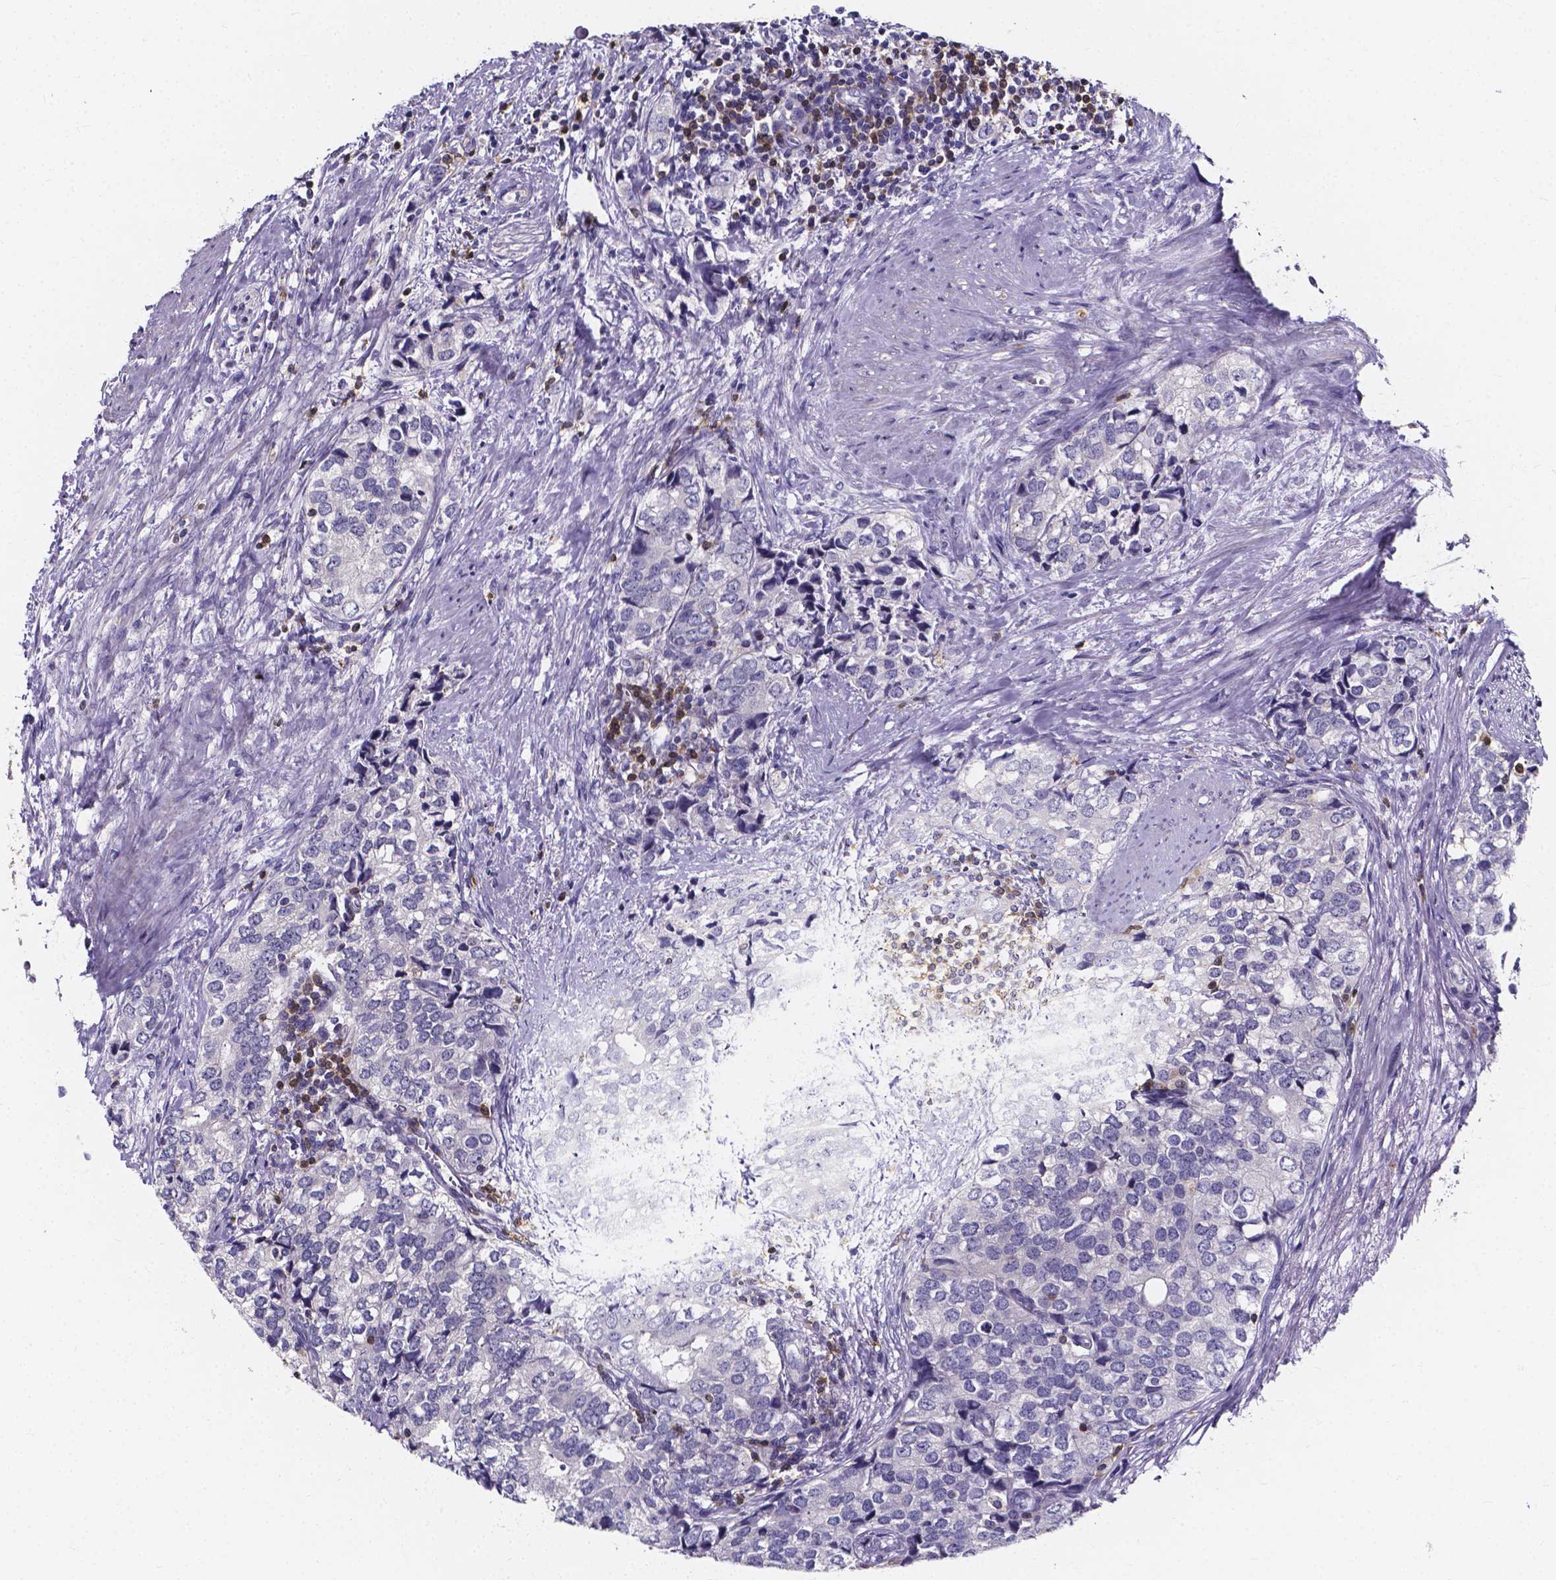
{"staining": {"intensity": "negative", "quantity": "none", "location": "none"}, "tissue": "prostate cancer", "cell_type": "Tumor cells", "image_type": "cancer", "snomed": [{"axis": "morphology", "description": "Adenocarcinoma, NOS"}, {"axis": "topography", "description": "Prostate and seminal vesicle, NOS"}], "caption": "Prostate cancer (adenocarcinoma) was stained to show a protein in brown. There is no significant positivity in tumor cells.", "gene": "THEMIS", "patient": {"sex": "male", "age": 63}}